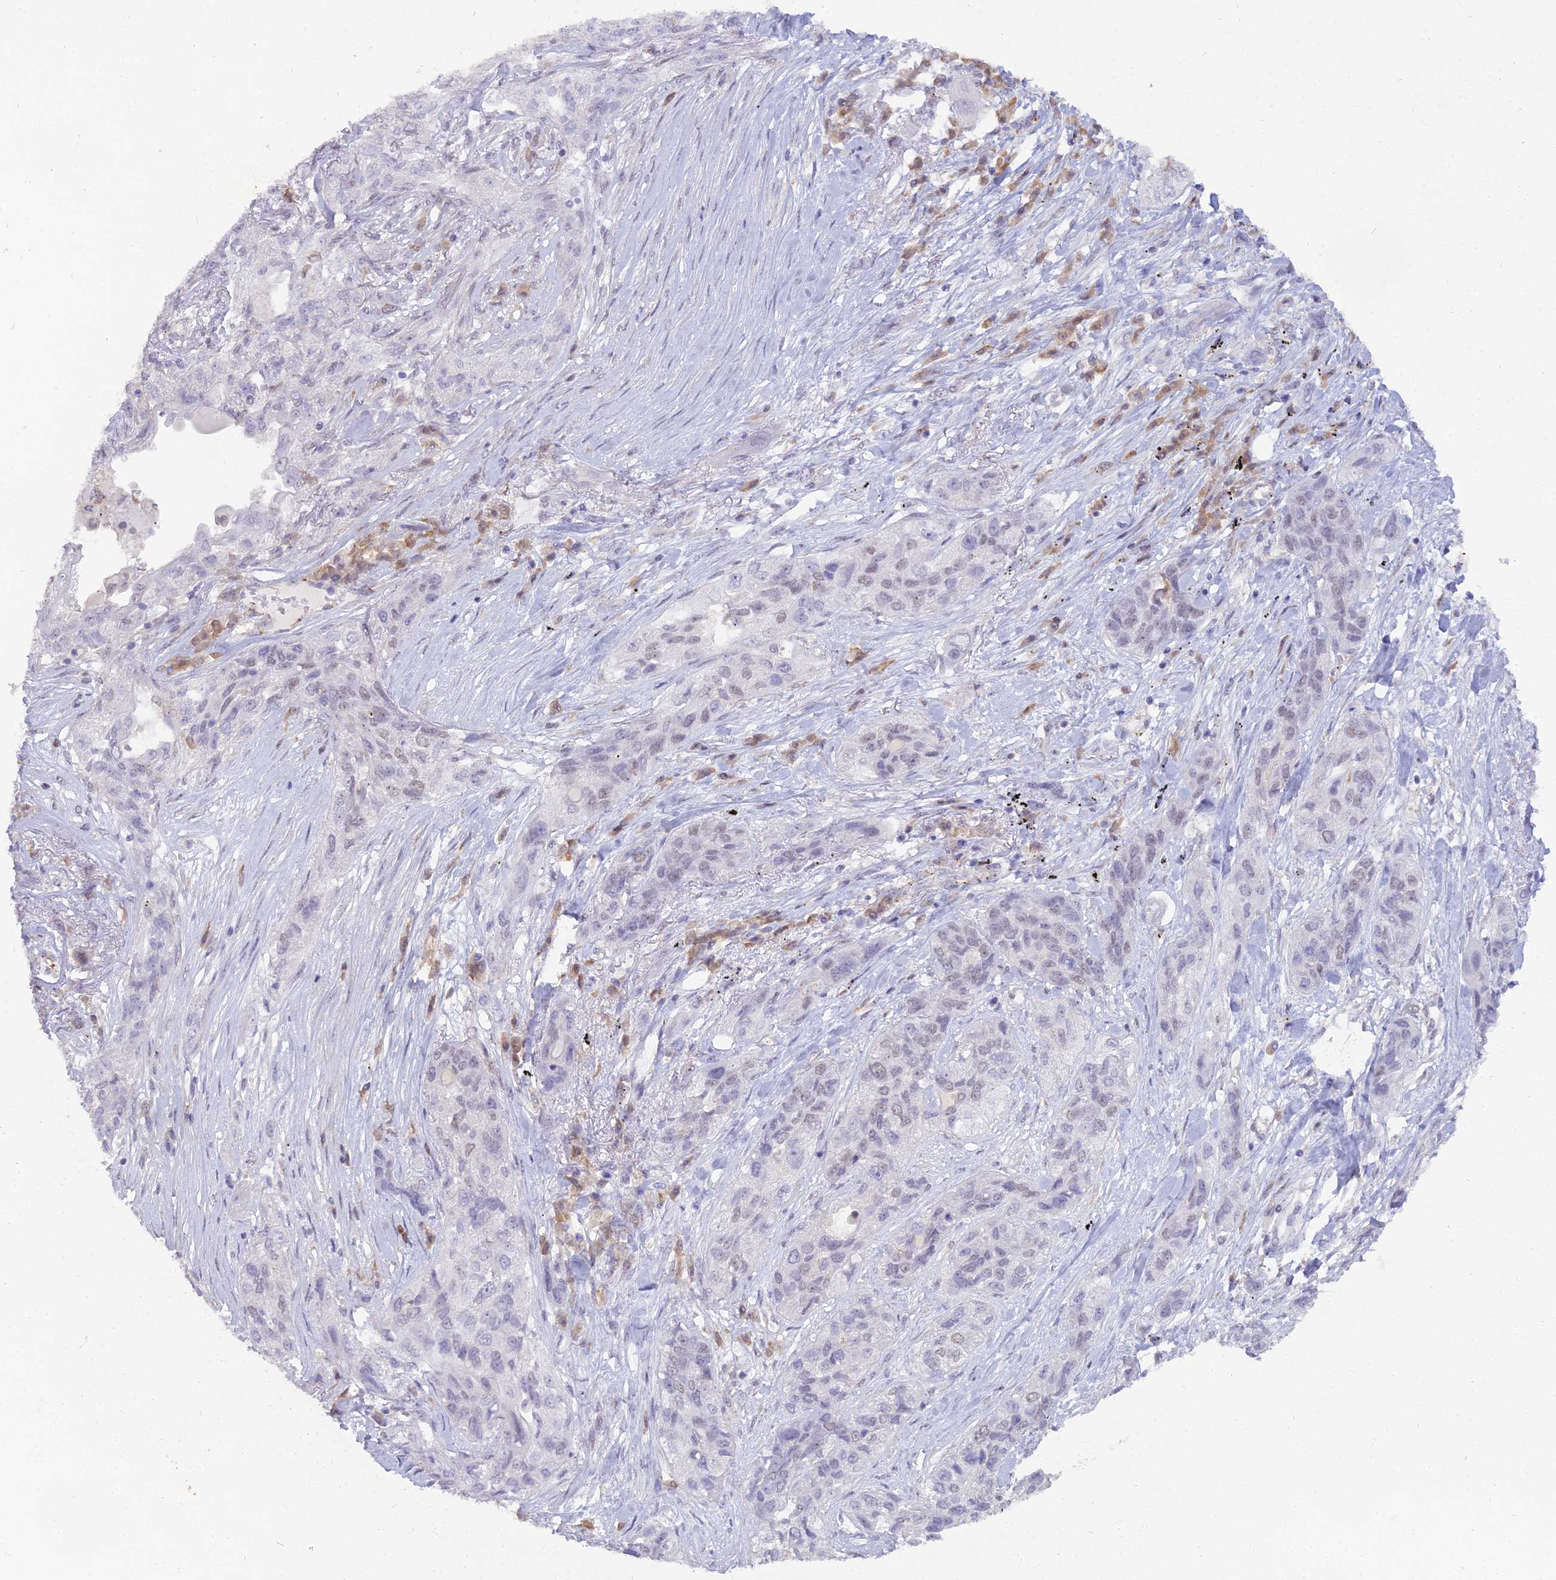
{"staining": {"intensity": "negative", "quantity": "none", "location": "none"}, "tissue": "lung cancer", "cell_type": "Tumor cells", "image_type": "cancer", "snomed": [{"axis": "morphology", "description": "Squamous cell carcinoma, NOS"}, {"axis": "topography", "description": "Lung"}], "caption": "Immunohistochemistry (IHC) micrograph of squamous cell carcinoma (lung) stained for a protein (brown), which exhibits no staining in tumor cells.", "gene": "BLNK", "patient": {"sex": "female", "age": 70}}